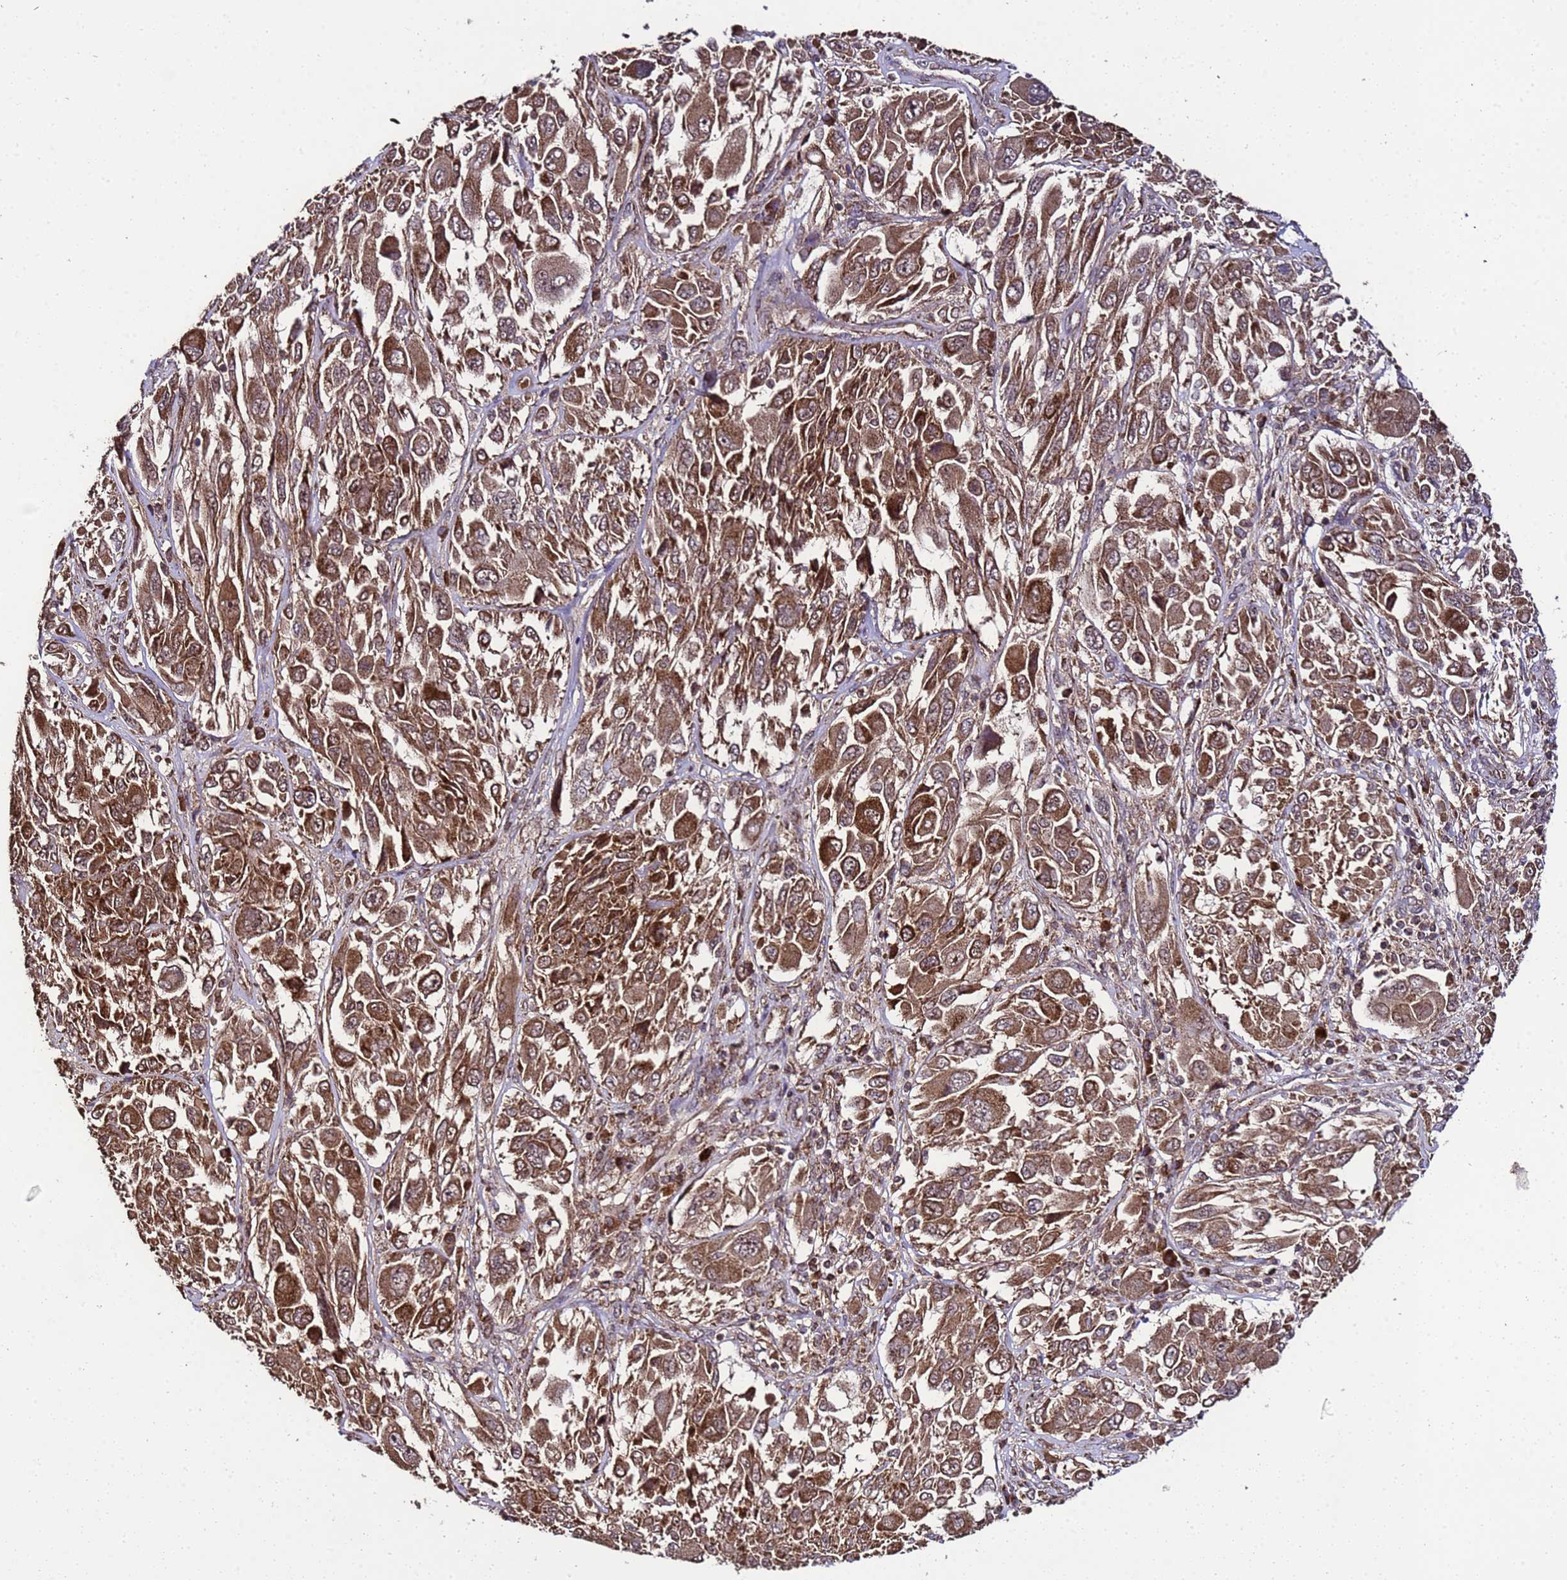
{"staining": {"intensity": "strong", "quantity": ">75%", "location": "cytoplasmic/membranous"}, "tissue": "melanoma", "cell_type": "Tumor cells", "image_type": "cancer", "snomed": [{"axis": "morphology", "description": "Malignant melanoma, NOS"}, {"axis": "topography", "description": "Skin"}], "caption": "A brown stain highlights strong cytoplasmic/membranous staining of a protein in human malignant melanoma tumor cells. The protein of interest is stained brown, and the nuclei are stained in blue (DAB IHC with brightfield microscopy, high magnification).", "gene": "HSPBAP1", "patient": {"sex": "female", "age": 91}}